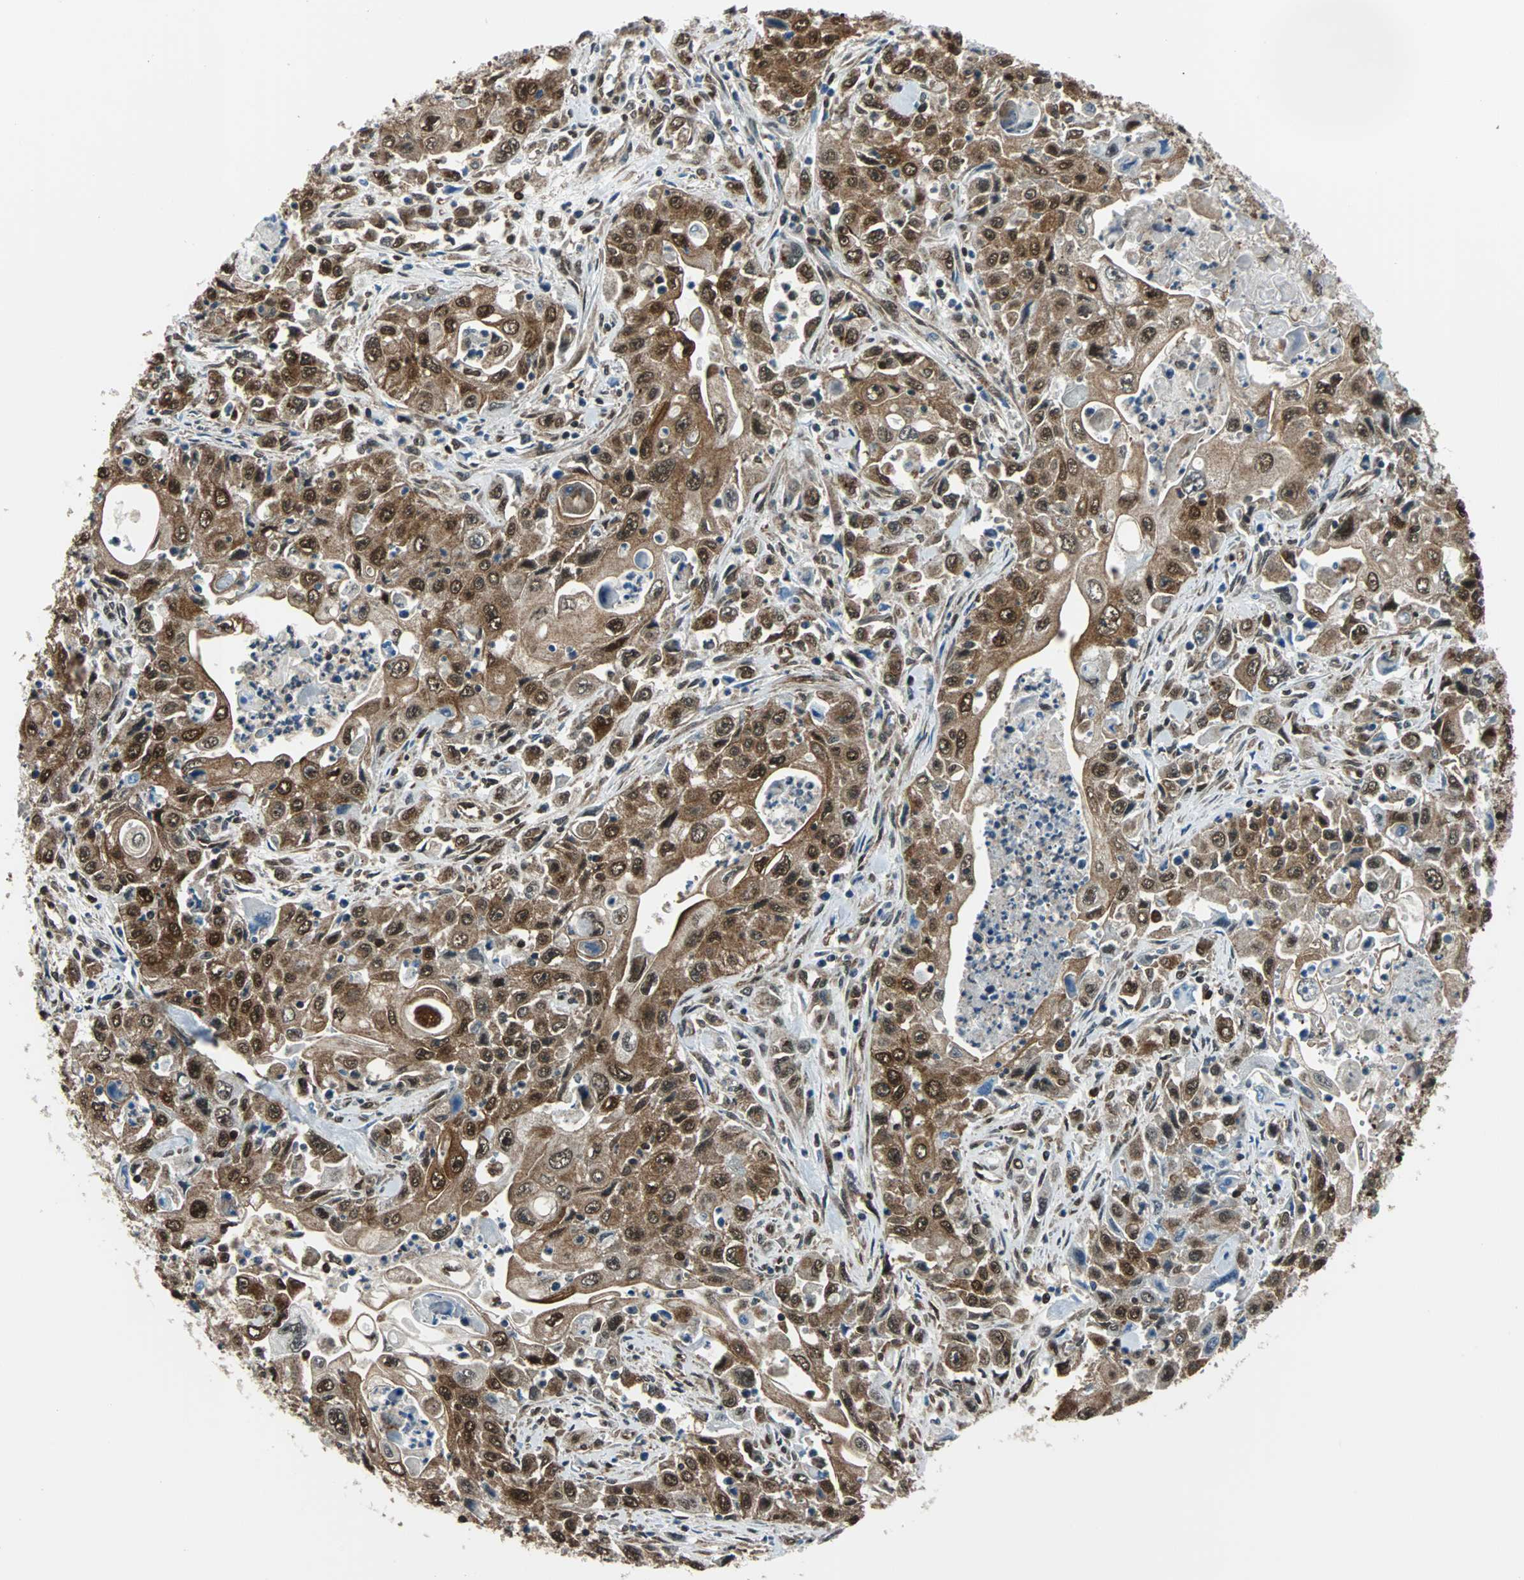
{"staining": {"intensity": "strong", "quantity": "<25%", "location": "cytoplasmic/membranous,nuclear"}, "tissue": "pancreatic cancer", "cell_type": "Tumor cells", "image_type": "cancer", "snomed": [{"axis": "morphology", "description": "Adenocarcinoma, NOS"}, {"axis": "topography", "description": "Pancreas"}], "caption": "Adenocarcinoma (pancreatic) stained with a brown dye shows strong cytoplasmic/membranous and nuclear positive staining in approximately <25% of tumor cells.", "gene": "VCP", "patient": {"sex": "male", "age": 70}}